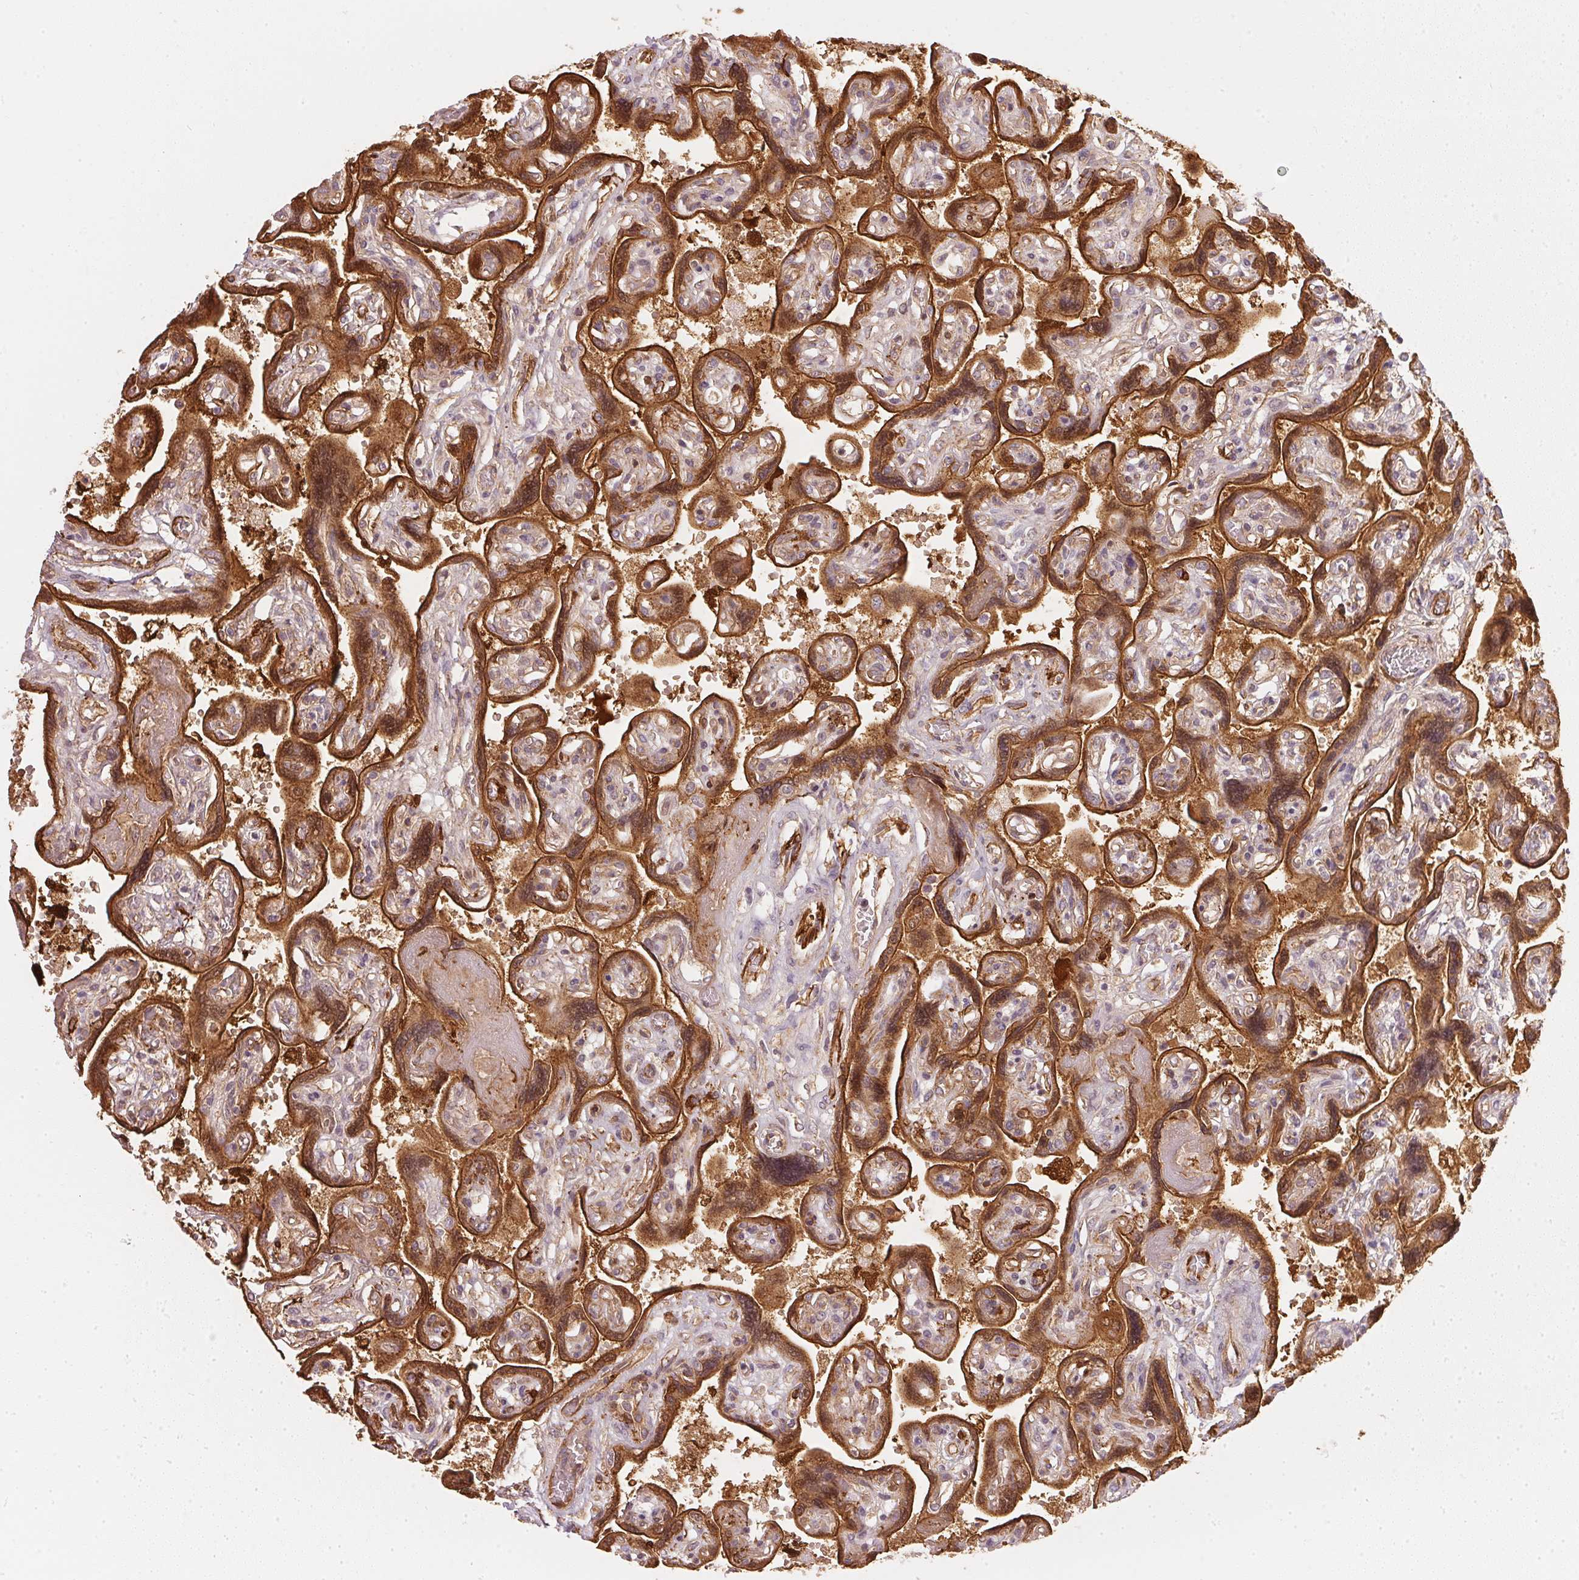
{"staining": {"intensity": "strong", "quantity": "<25%", "location": "cytoplasmic/membranous"}, "tissue": "placenta", "cell_type": "Decidual cells", "image_type": "normal", "snomed": [{"axis": "morphology", "description": "Normal tissue, NOS"}, {"axis": "topography", "description": "Placenta"}], "caption": "IHC photomicrograph of normal placenta stained for a protein (brown), which demonstrates medium levels of strong cytoplasmic/membranous staining in about <25% of decidual cells.", "gene": "NADK2", "patient": {"sex": "female", "age": 32}}